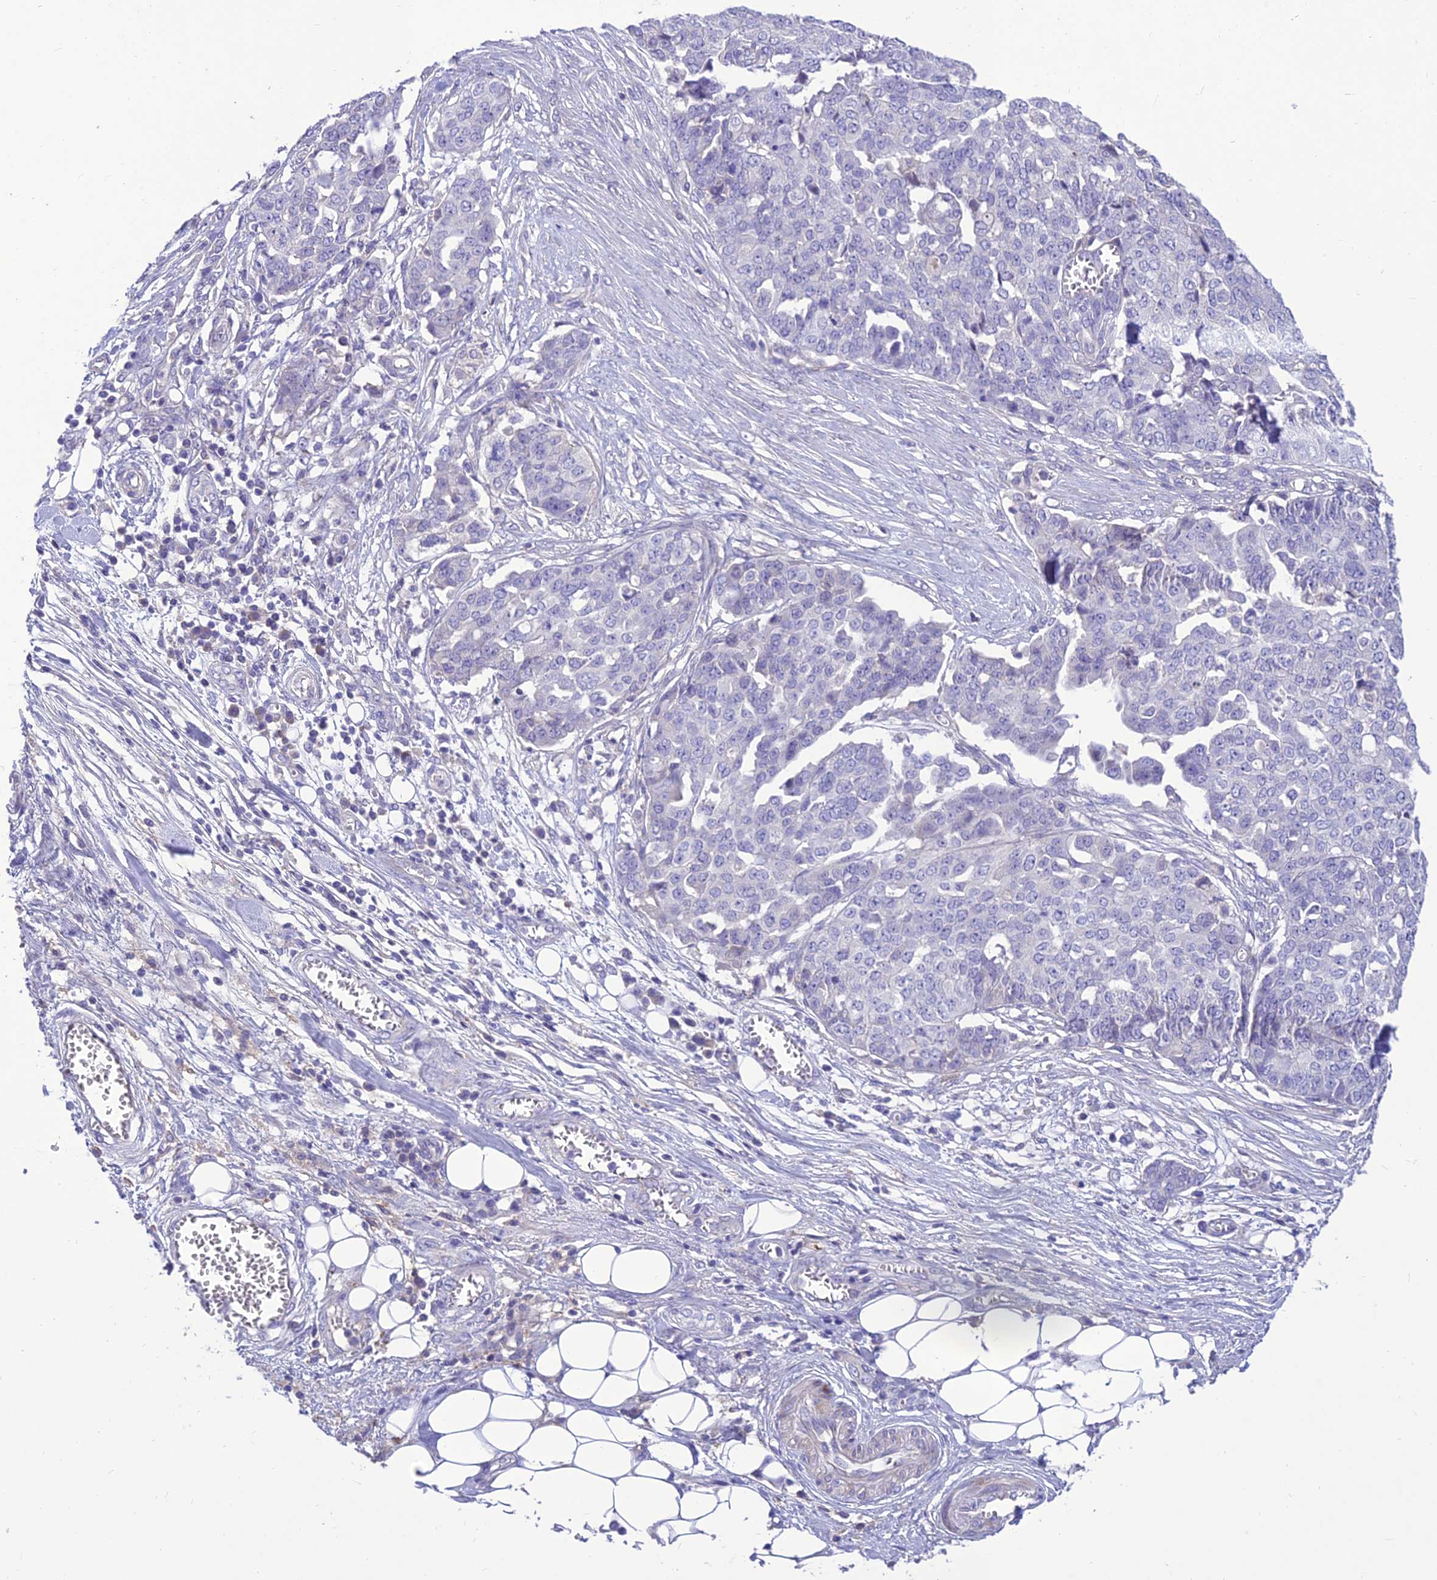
{"staining": {"intensity": "negative", "quantity": "none", "location": "none"}, "tissue": "ovarian cancer", "cell_type": "Tumor cells", "image_type": "cancer", "snomed": [{"axis": "morphology", "description": "Cystadenocarcinoma, serous, NOS"}, {"axis": "topography", "description": "Soft tissue"}, {"axis": "topography", "description": "Ovary"}], "caption": "Human serous cystadenocarcinoma (ovarian) stained for a protein using immunohistochemistry (IHC) displays no positivity in tumor cells.", "gene": "TEKT3", "patient": {"sex": "female", "age": 57}}